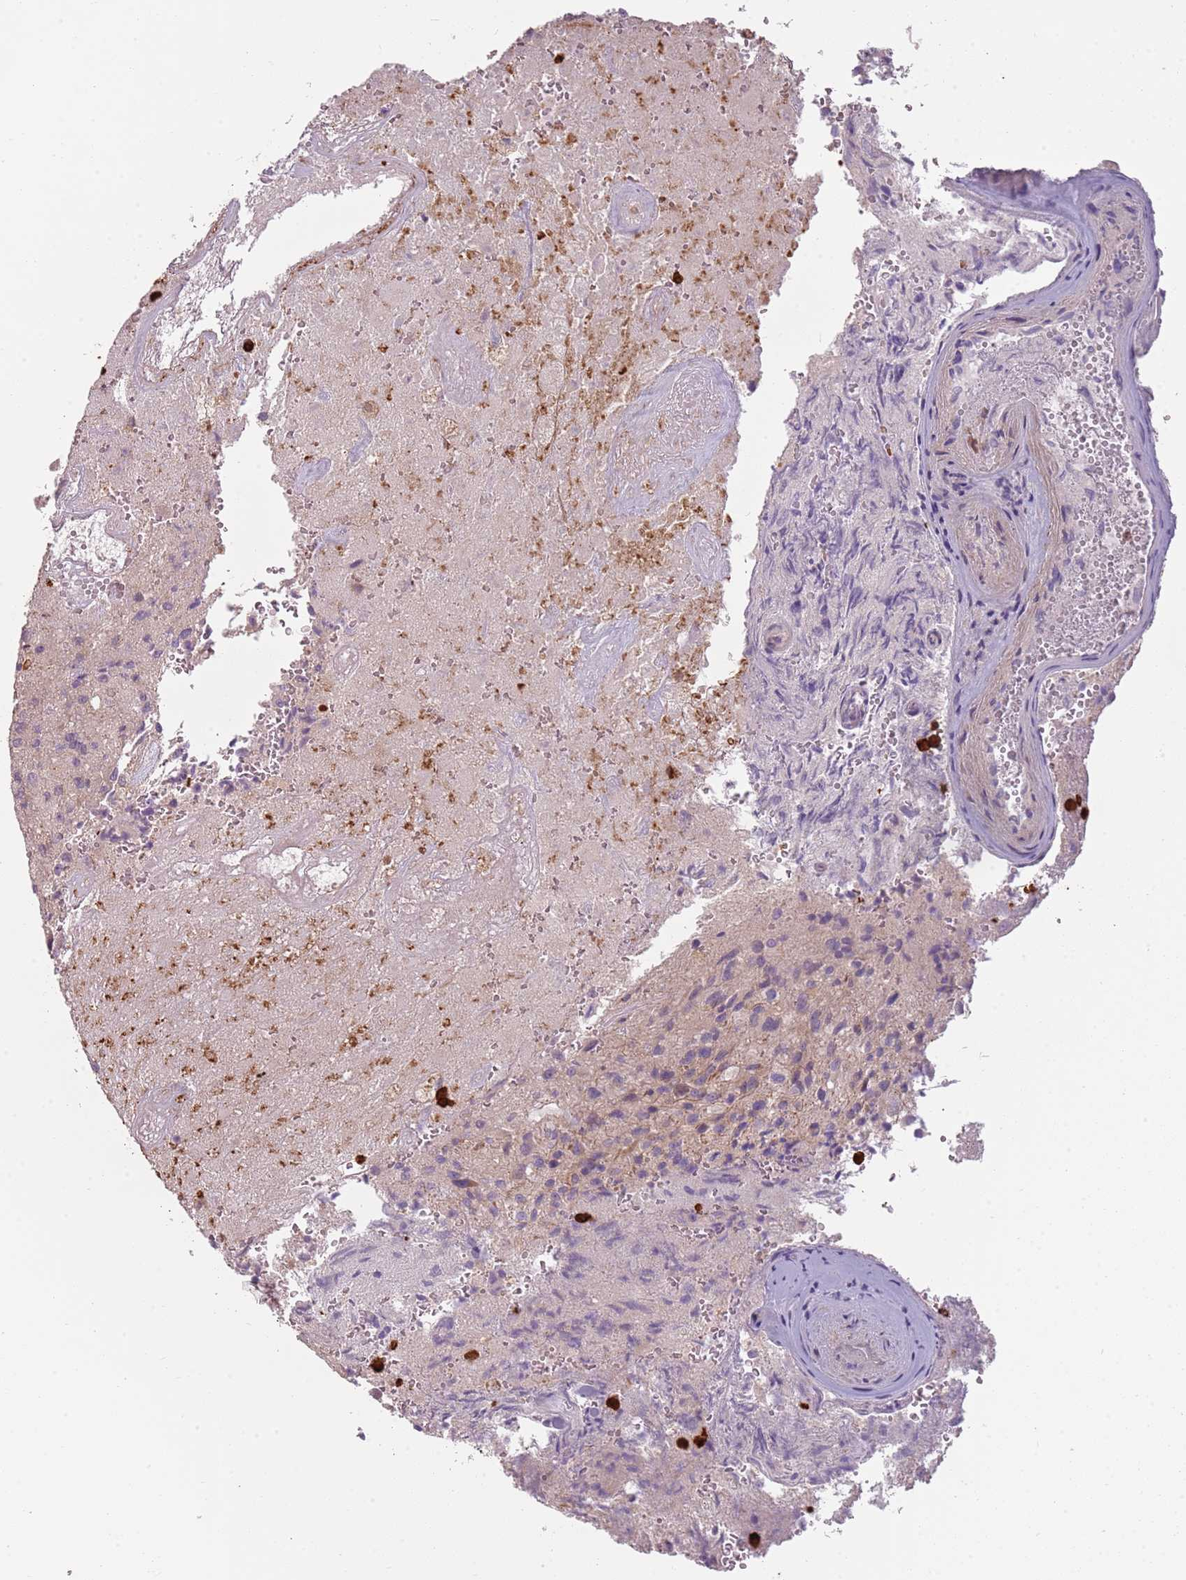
{"staining": {"intensity": "negative", "quantity": "none", "location": "none"}, "tissue": "glioma", "cell_type": "Tumor cells", "image_type": "cancer", "snomed": [{"axis": "morphology", "description": "Normal tissue, NOS"}, {"axis": "morphology", "description": "Glioma, malignant, High grade"}, {"axis": "topography", "description": "Cerebral cortex"}], "caption": "Immunohistochemistry (IHC) of glioma displays no staining in tumor cells.", "gene": "SPAG4", "patient": {"sex": "male", "age": 56}}